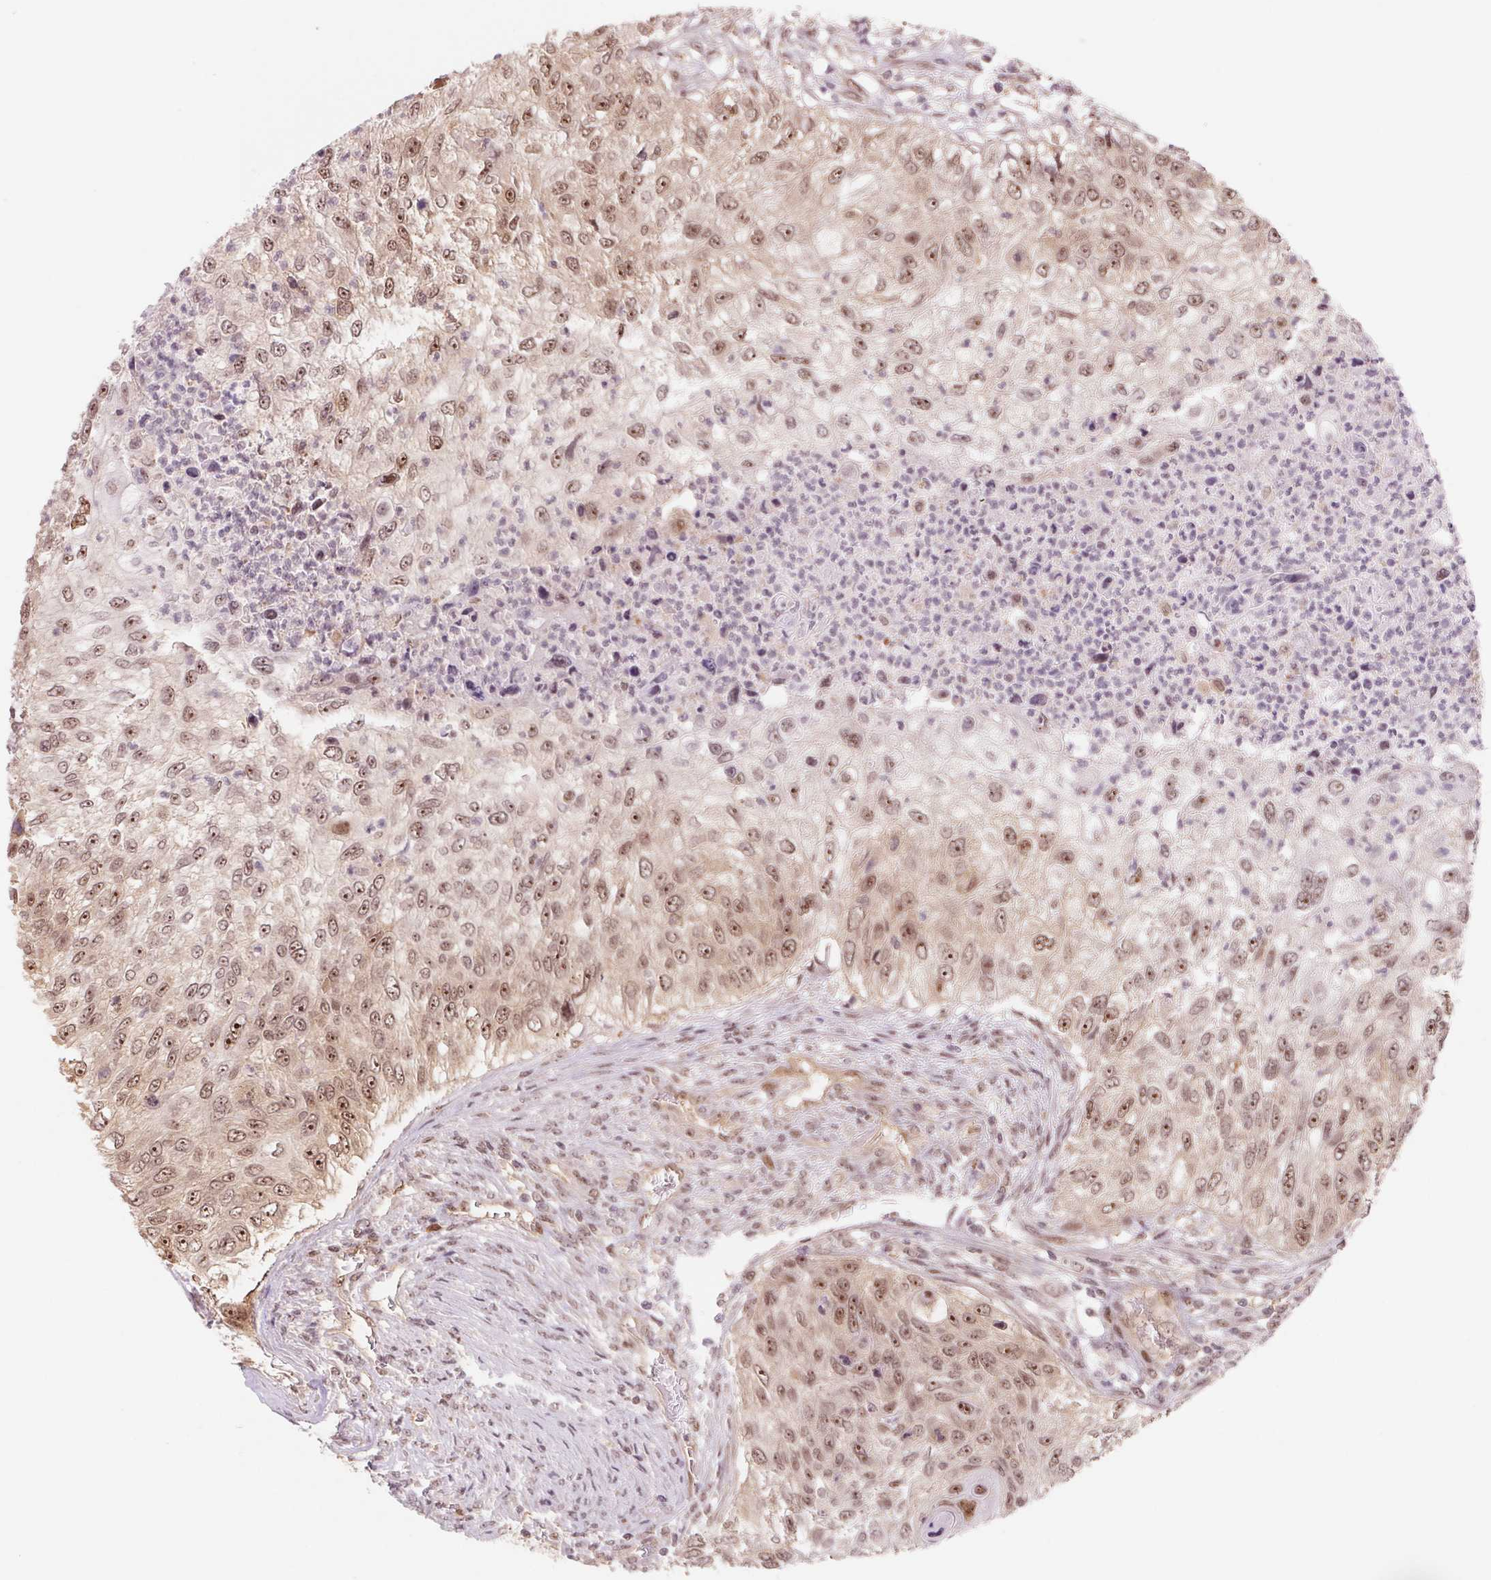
{"staining": {"intensity": "moderate", "quantity": ">75%", "location": "cytoplasmic/membranous,nuclear"}, "tissue": "urothelial cancer", "cell_type": "Tumor cells", "image_type": "cancer", "snomed": [{"axis": "morphology", "description": "Urothelial carcinoma, High grade"}, {"axis": "topography", "description": "Urinary bladder"}], "caption": "Immunohistochemical staining of urothelial cancer demonstrates moderate cytoplasmic/membranous and nuclear protein staining in approximately >75% of tumor cells. (DAB (3,3'-diaminobenzidine) = brown stain, brightfield microscopy at high magnification).", "gene": "DNAJB6", "patient": {"sex": "female", "age": 60}}